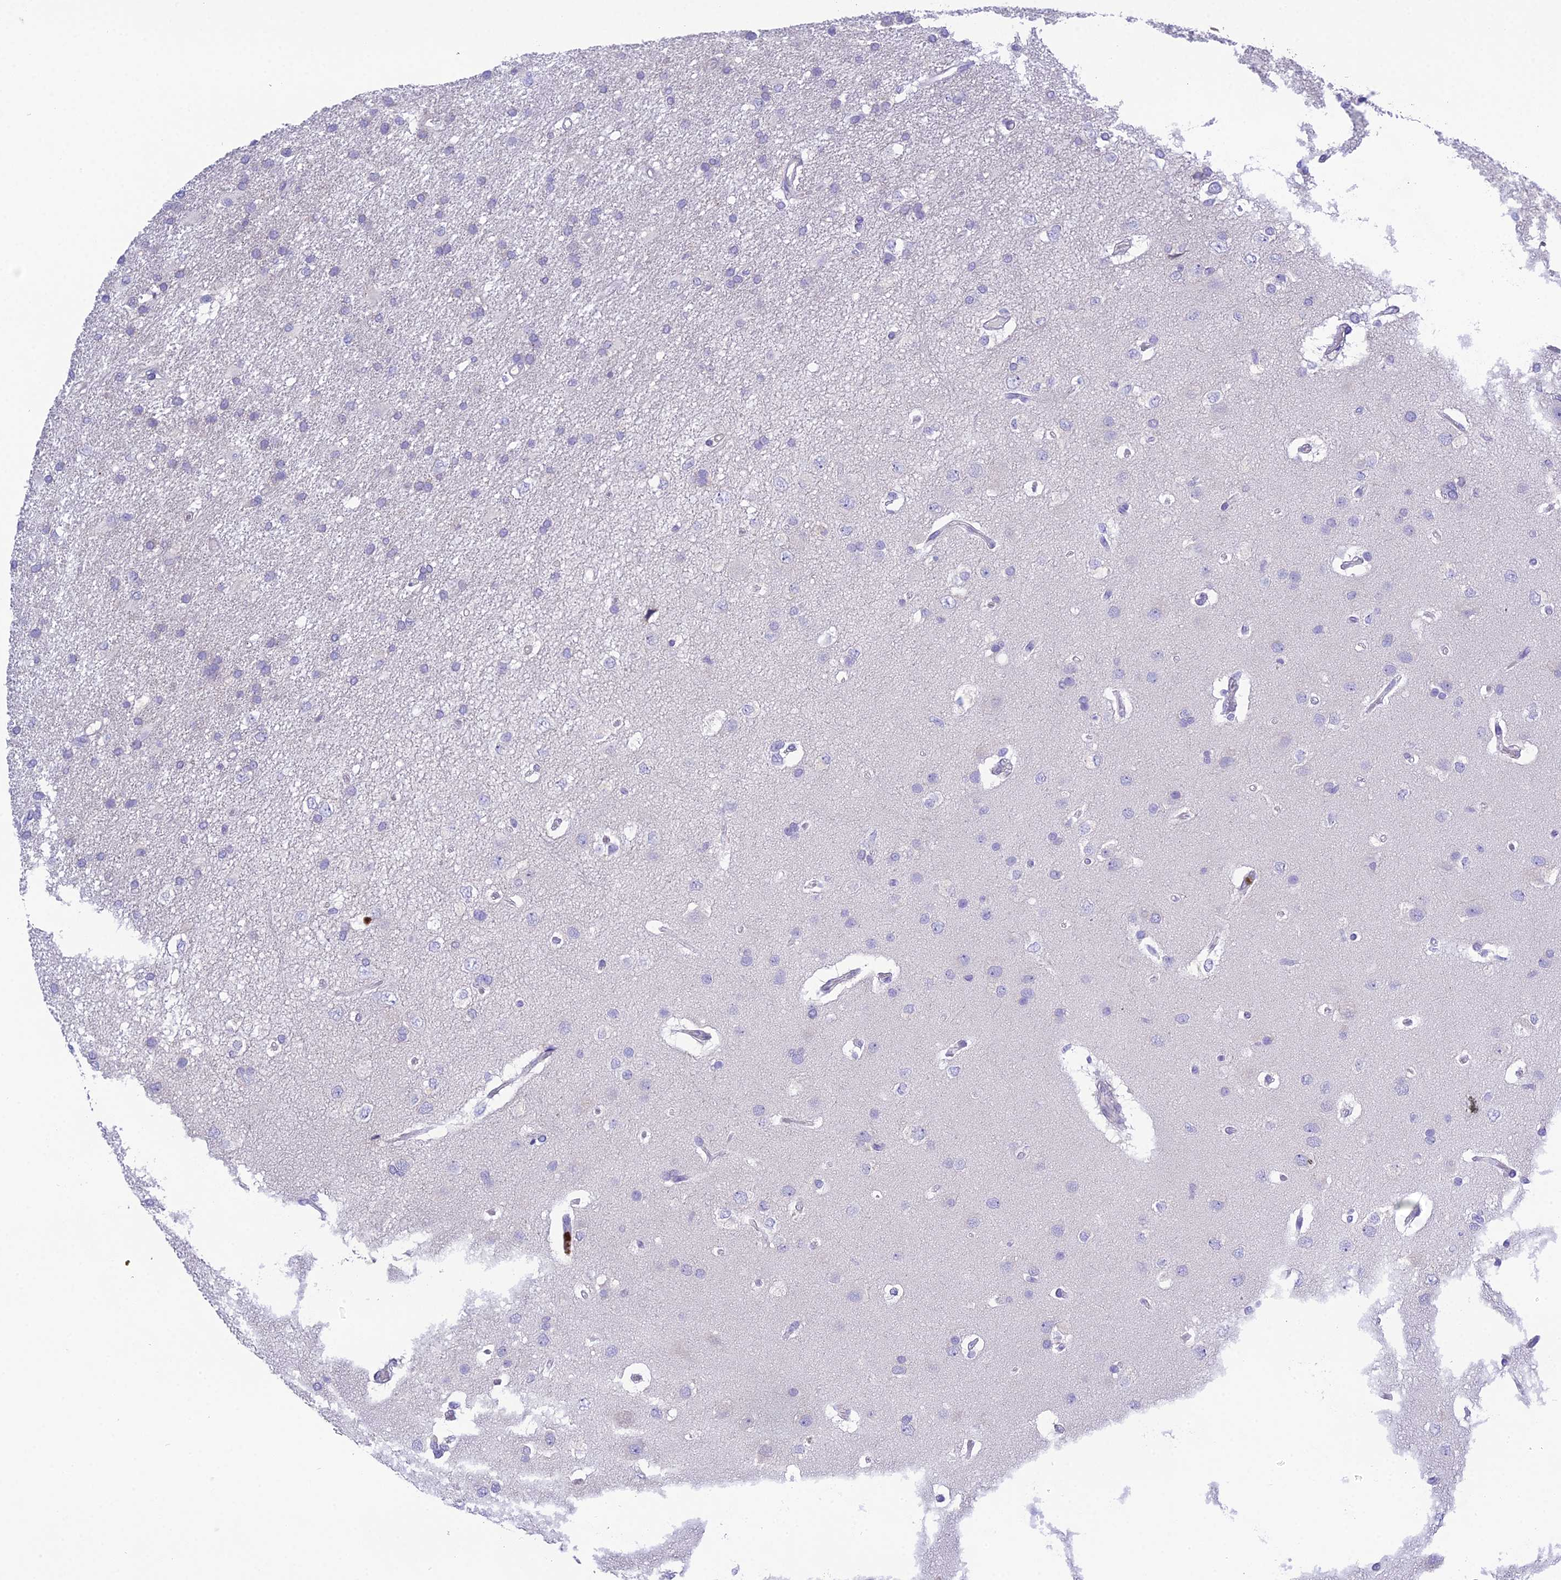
{"staining": {"intensity": "negative", "quantity": "none", "location": "none"}, "tissue": "glioma", "cell_type": "Tumor cells", "image_type": "cancer", "snomed": [{"axis": "morphology", "description": "Glioma, malignant, High grade"}, {"axis": "topography", "description": "Brain"}], "caption": "Tumor cells show no significant protein positivity in glioma.", "gene": "KIAA0408", "patient": {"sex": "male", "age": 77}}